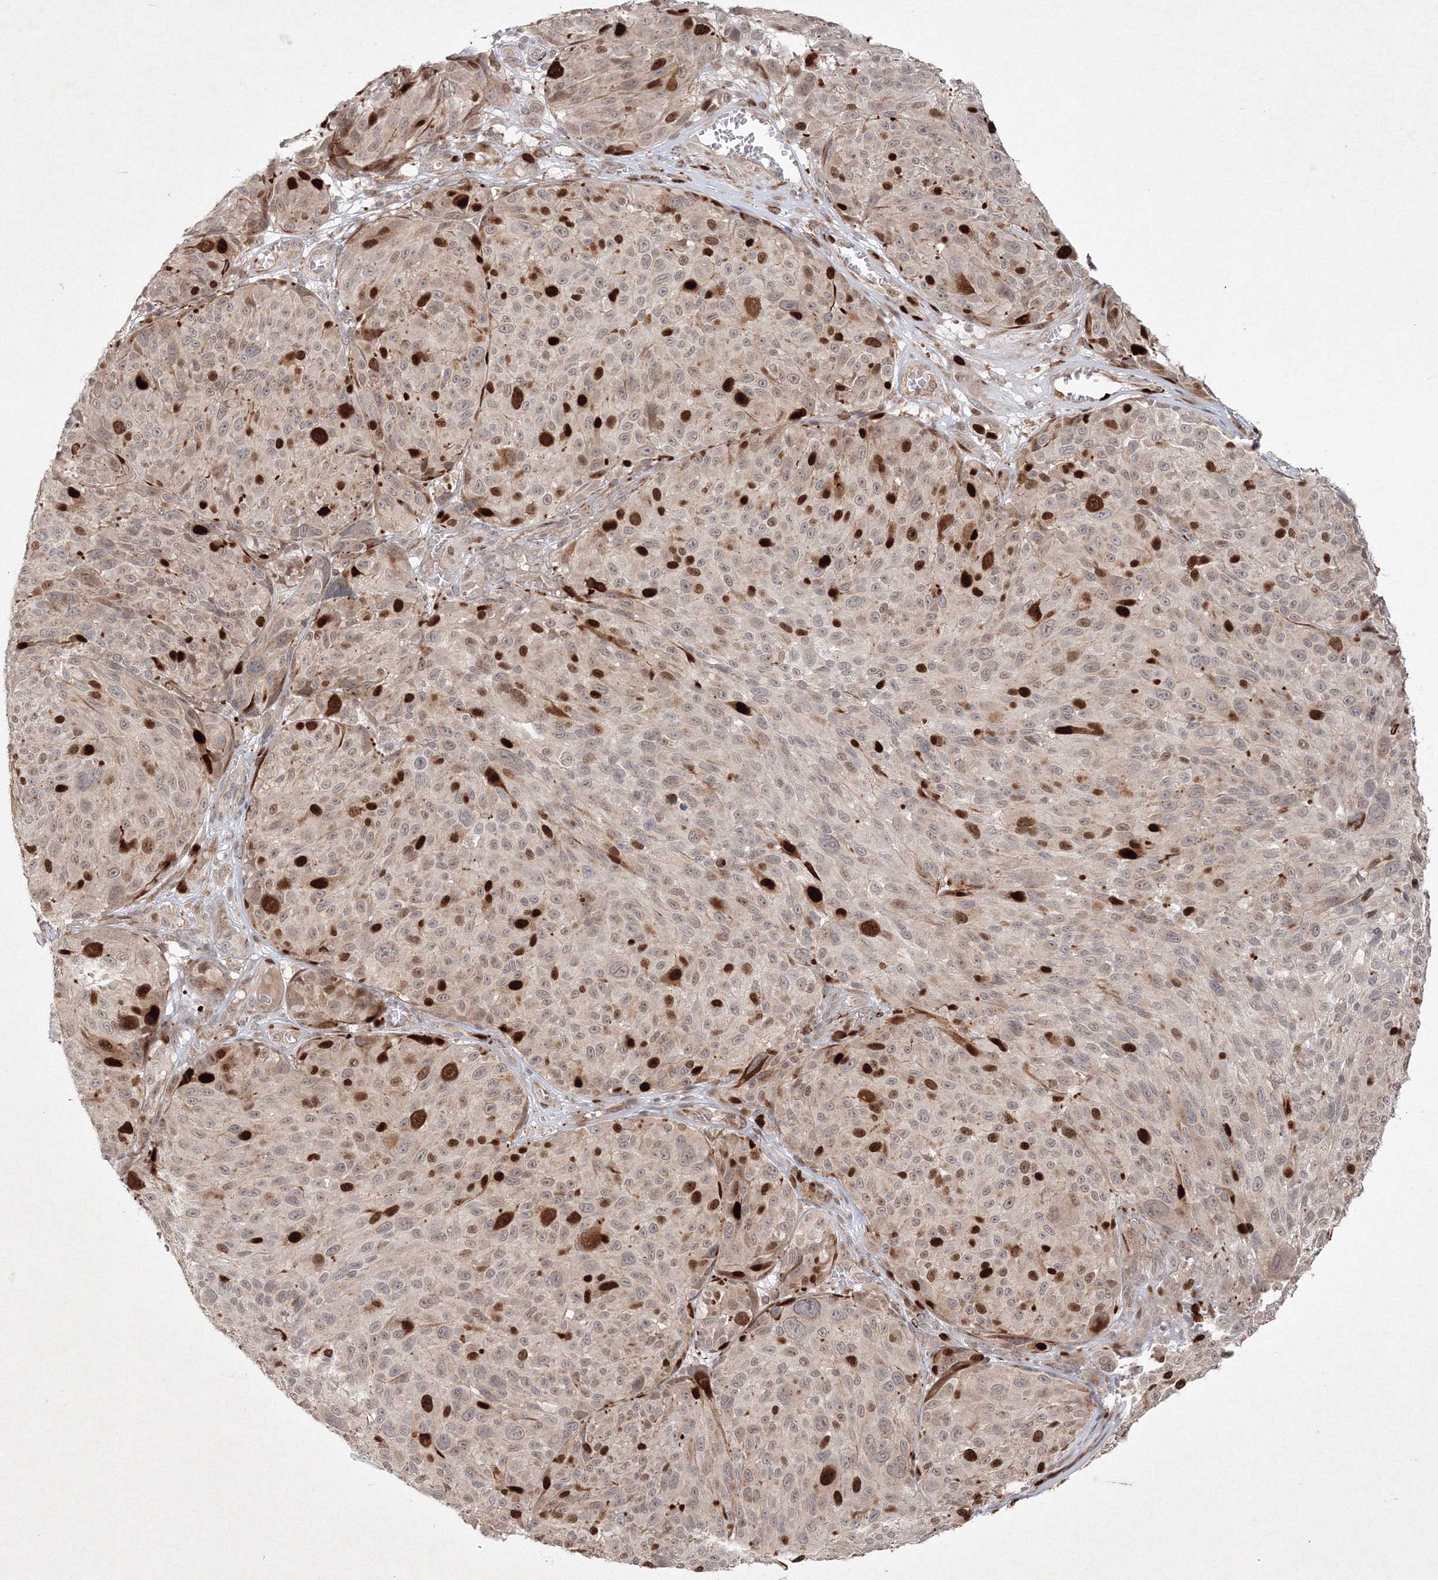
{"staining": {"intensity": "strong", "quantity": "<25%", "location": "cytoplasmic/membranous,nuclear"}, "tissue": "melanoma", "cell_type": "Tumor cells", "image_type": "cancer", "snomed": [{"axis": "morphology", "description": "Malignant melanoma, NOS"}, {"axis": "topography", "description": "Skin"}], "caption": "Protein staining of malignant melanoma tissue displays strong cytoplasmic/membranous and nuclear expression in about <25% of tumor cells.", "gene": "KIF20A", "patient": {"sex": "male", "age": 83}}